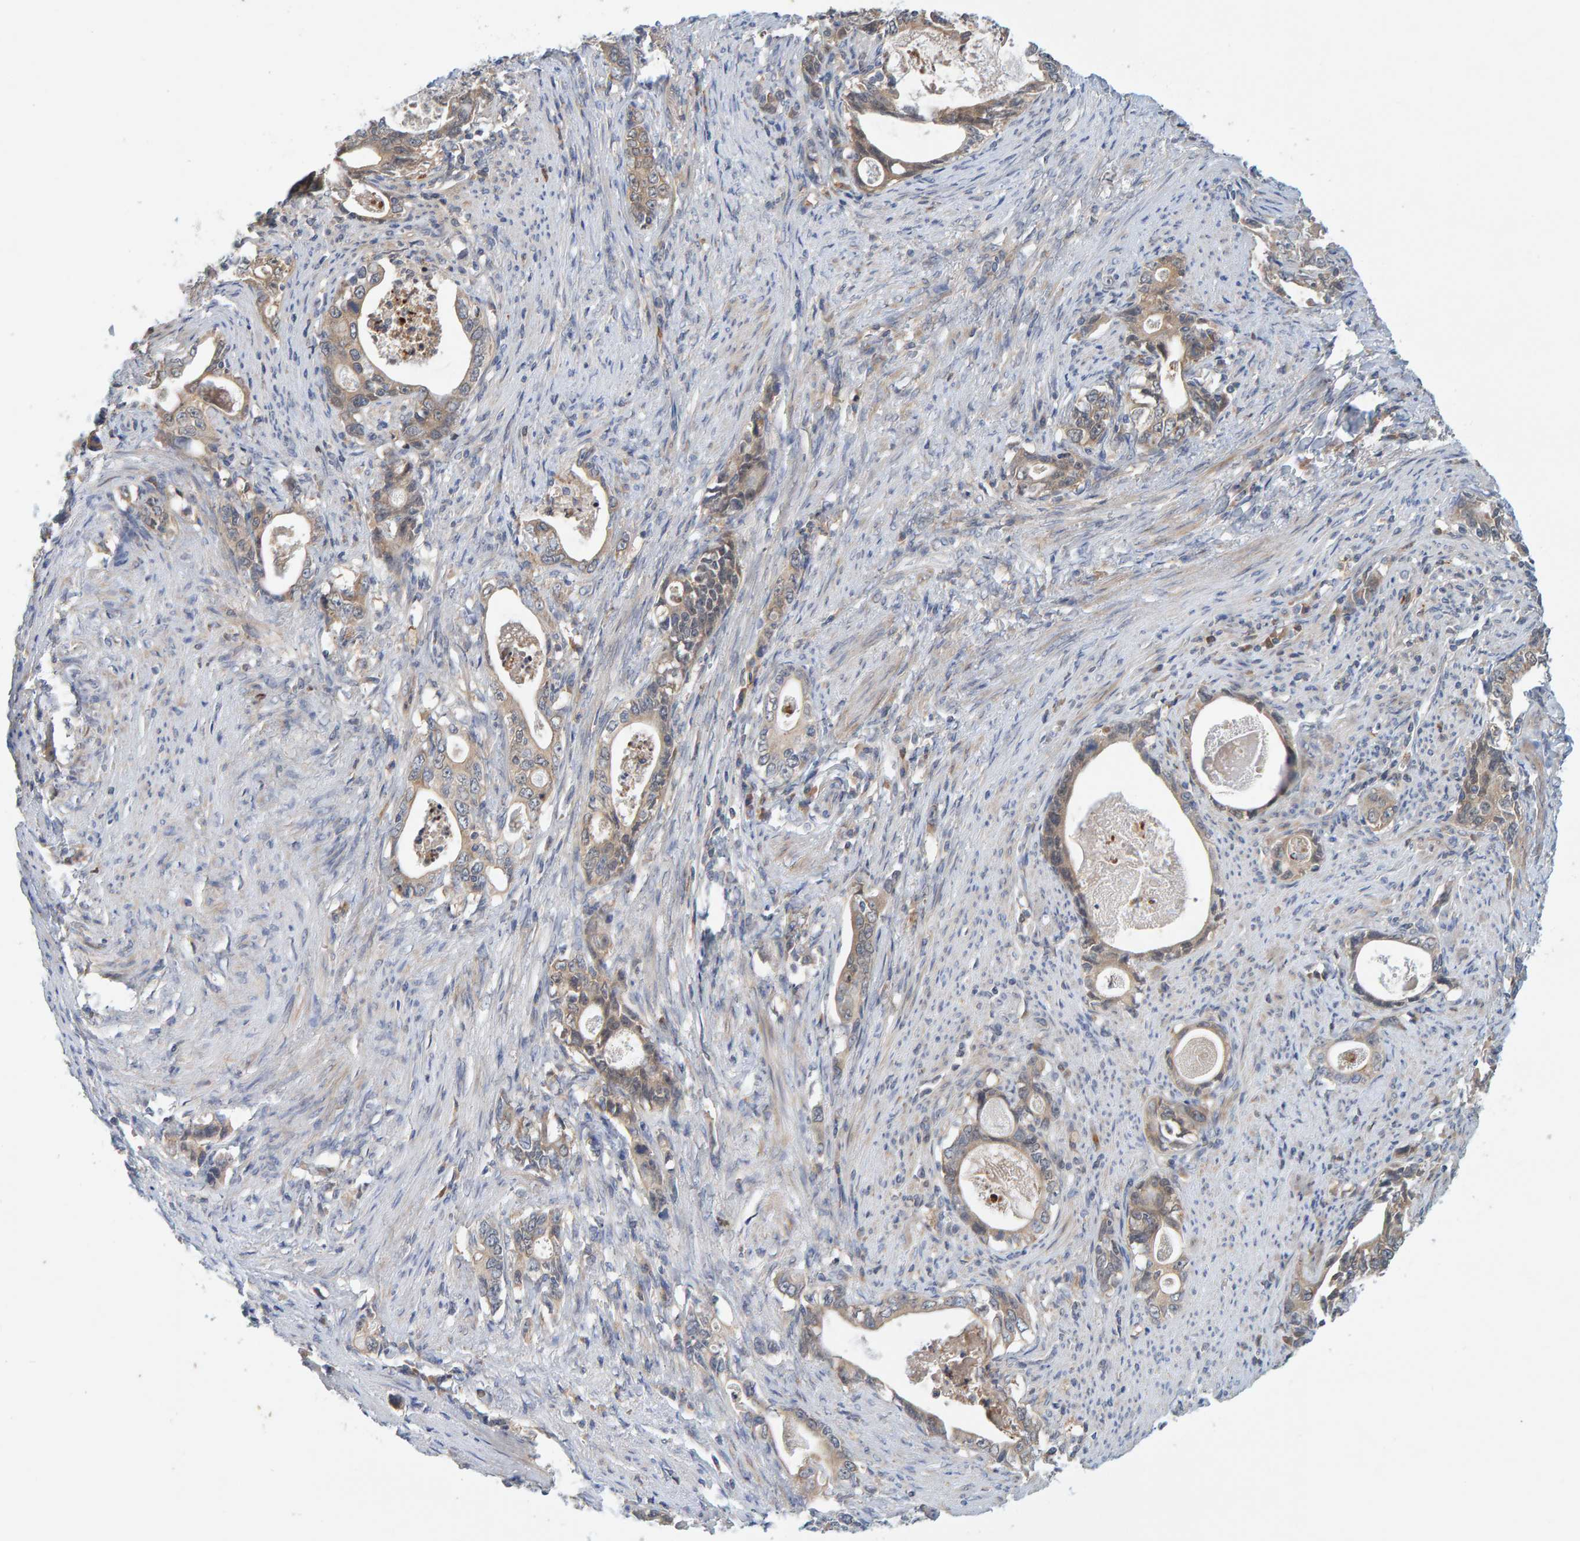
{"staining": {"intensity": "weak", "quantity": "25%-75%", "location": "cytoplasmic/membranous"}, "tissue": "stomach cancer", "cell_type": "Tumor cells", "image_type": "cancer", "snomed": [{"axis": "morphology", "description": "Adenocarcinoma, NOS"}, {"axis": "topography", "description": "Stomach, lower"}], "caption": "A high-resolution photomicrograph shows IHC staining of stomach cancer (adenocarcinoma), which exhibits weak cytoplasmic/membranous staining in about 25%-75% of tumor cells.", "gene": "TATDN1", "patient": {"sex": "female", "age": 72}}